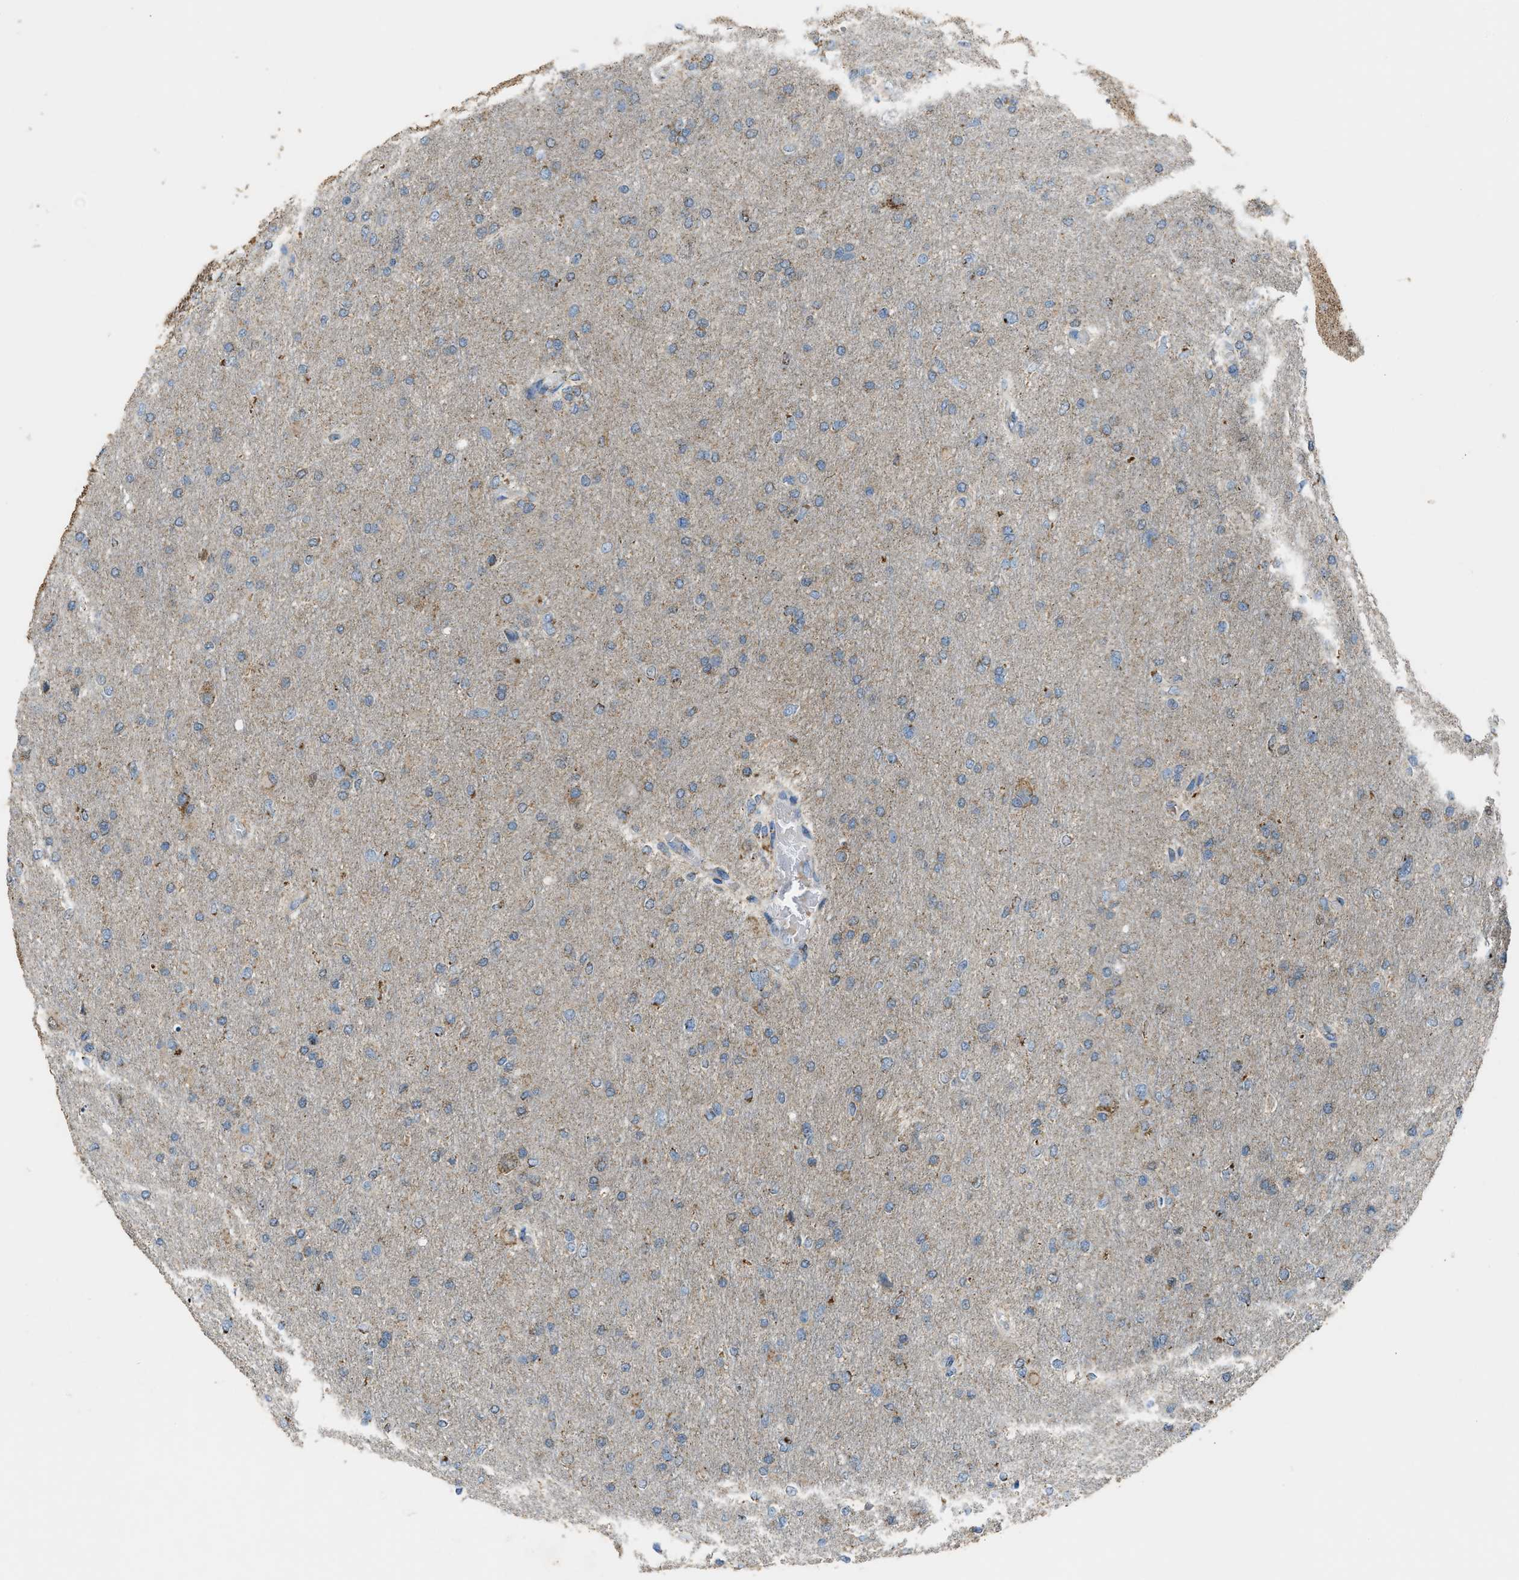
{"staining": {"intensity": "moderate", "quantity": "<25%", "location": "cytoplasmic/membranous"}, "tissue": "glioma", "cell_type": "Tumor cells", "image_type": "cancer", "snomed": [{"axis": "morphology", "description": "Glioma, malignant, High grade"}, {"axis": "topography", "description": "Cerebral cortex"}], "caption": "Protein staining demonstrates moderate cytoplasmic/membranous expression in approximately <25% of tumor cells in glioma.", "gene": "SLC25A11", "patient": {"sex": "female", "age": 36}}